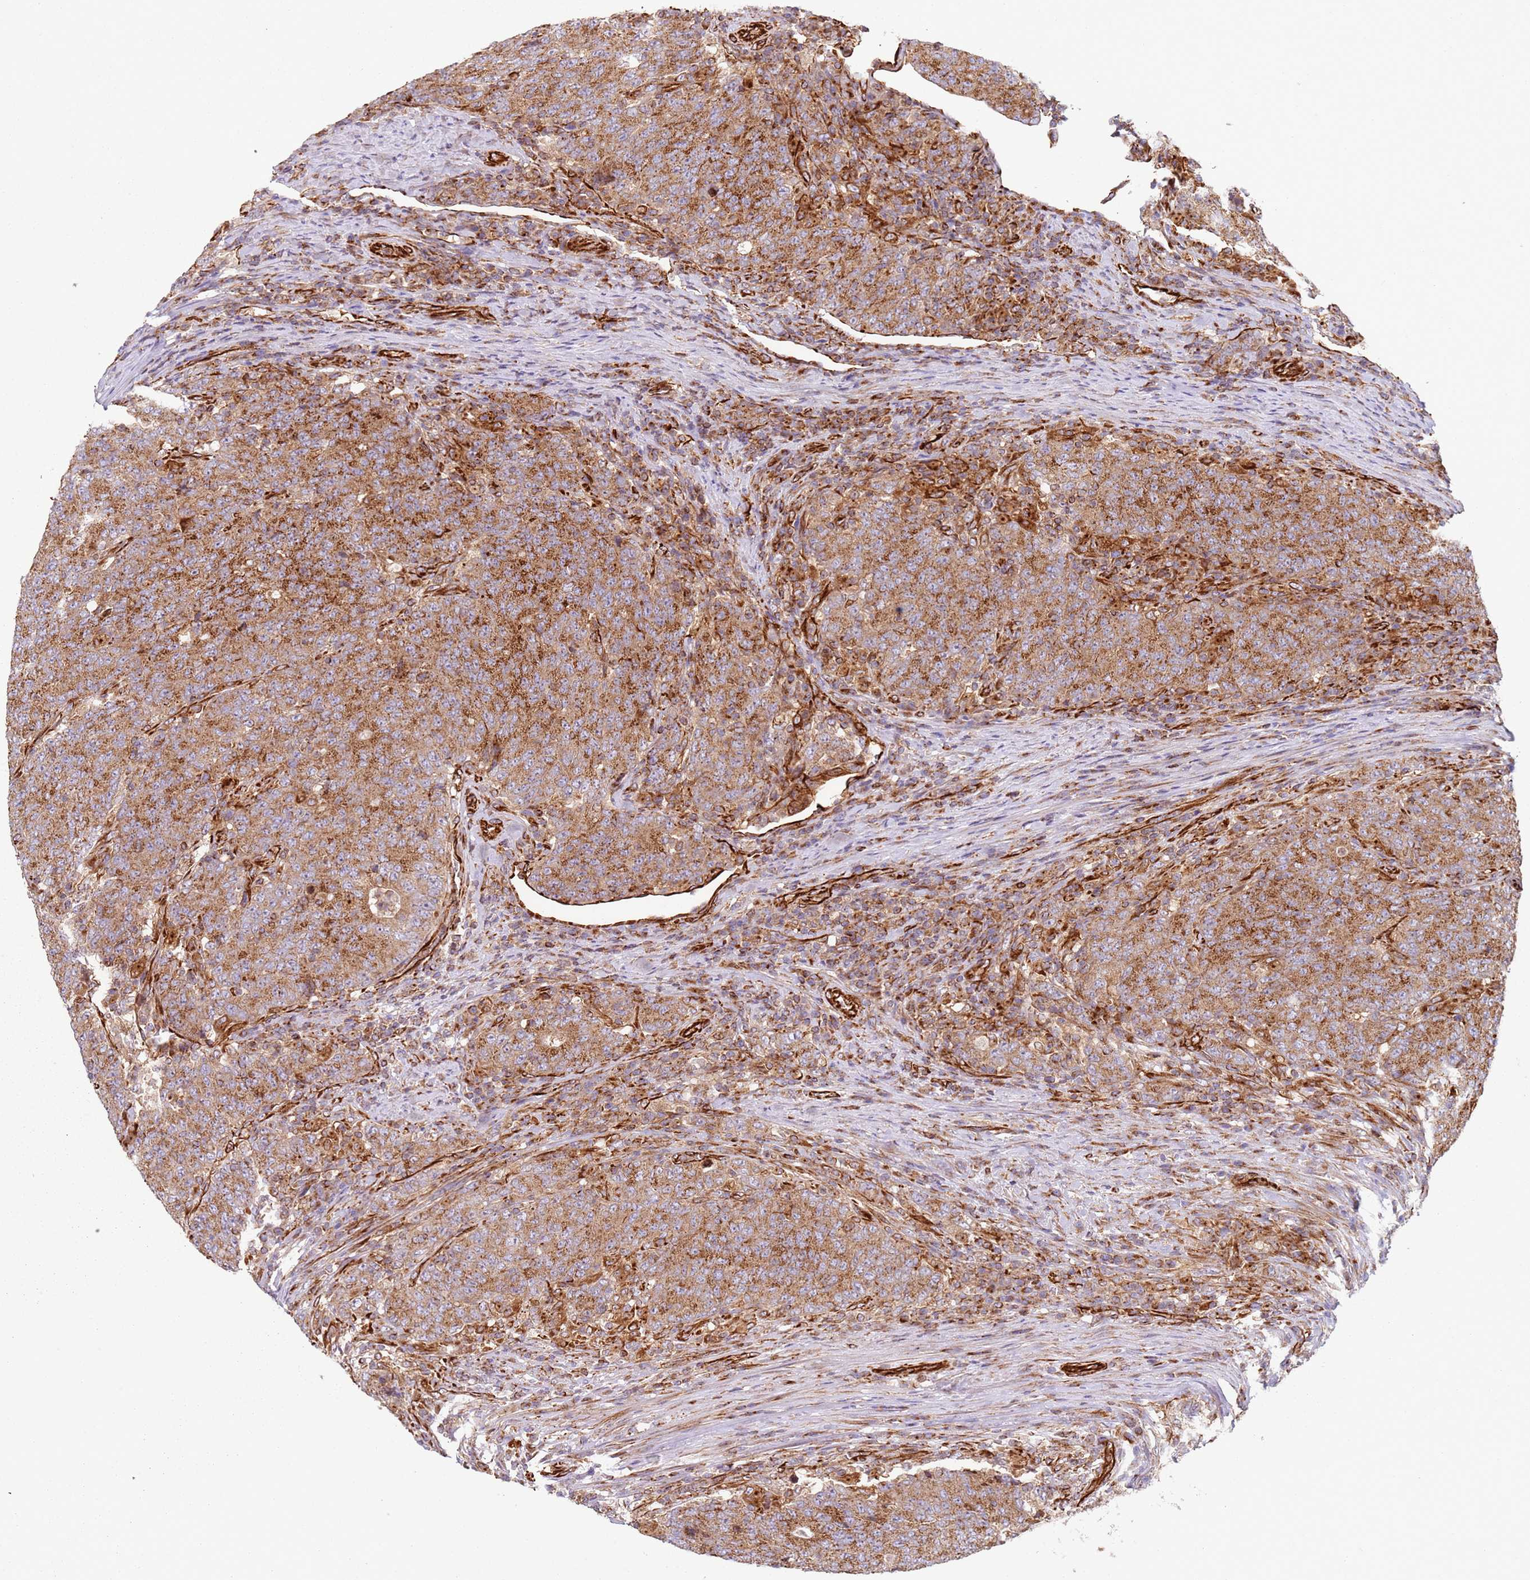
{"staining": {"intensity": "strong", "quantity": ">75%", "location": "cytoplasmic/membranous"}, "tissue": "colorectal cancer", "cell_type": "Tumor cells", "image_type": "cancer", "snomed": [{"axis": "morphology", "description": "Adenocarcinoma, NOS"}, {"axis": "topography", "description": "Colon"}], "caption": "Colorectal adenocarcinoma tissue displays strong cytoplasmic/membranous expression in about >75% of tumor cells, visualized by immunohistochemistry. Using DAB (3,3'-diaminobenzidine) (brown) and hematoxylin (blue) stains, captured at high magnification using brightfield microscopy.", "gene": "SNAPIN", "patient": {"sex": "female", "age": 75}}